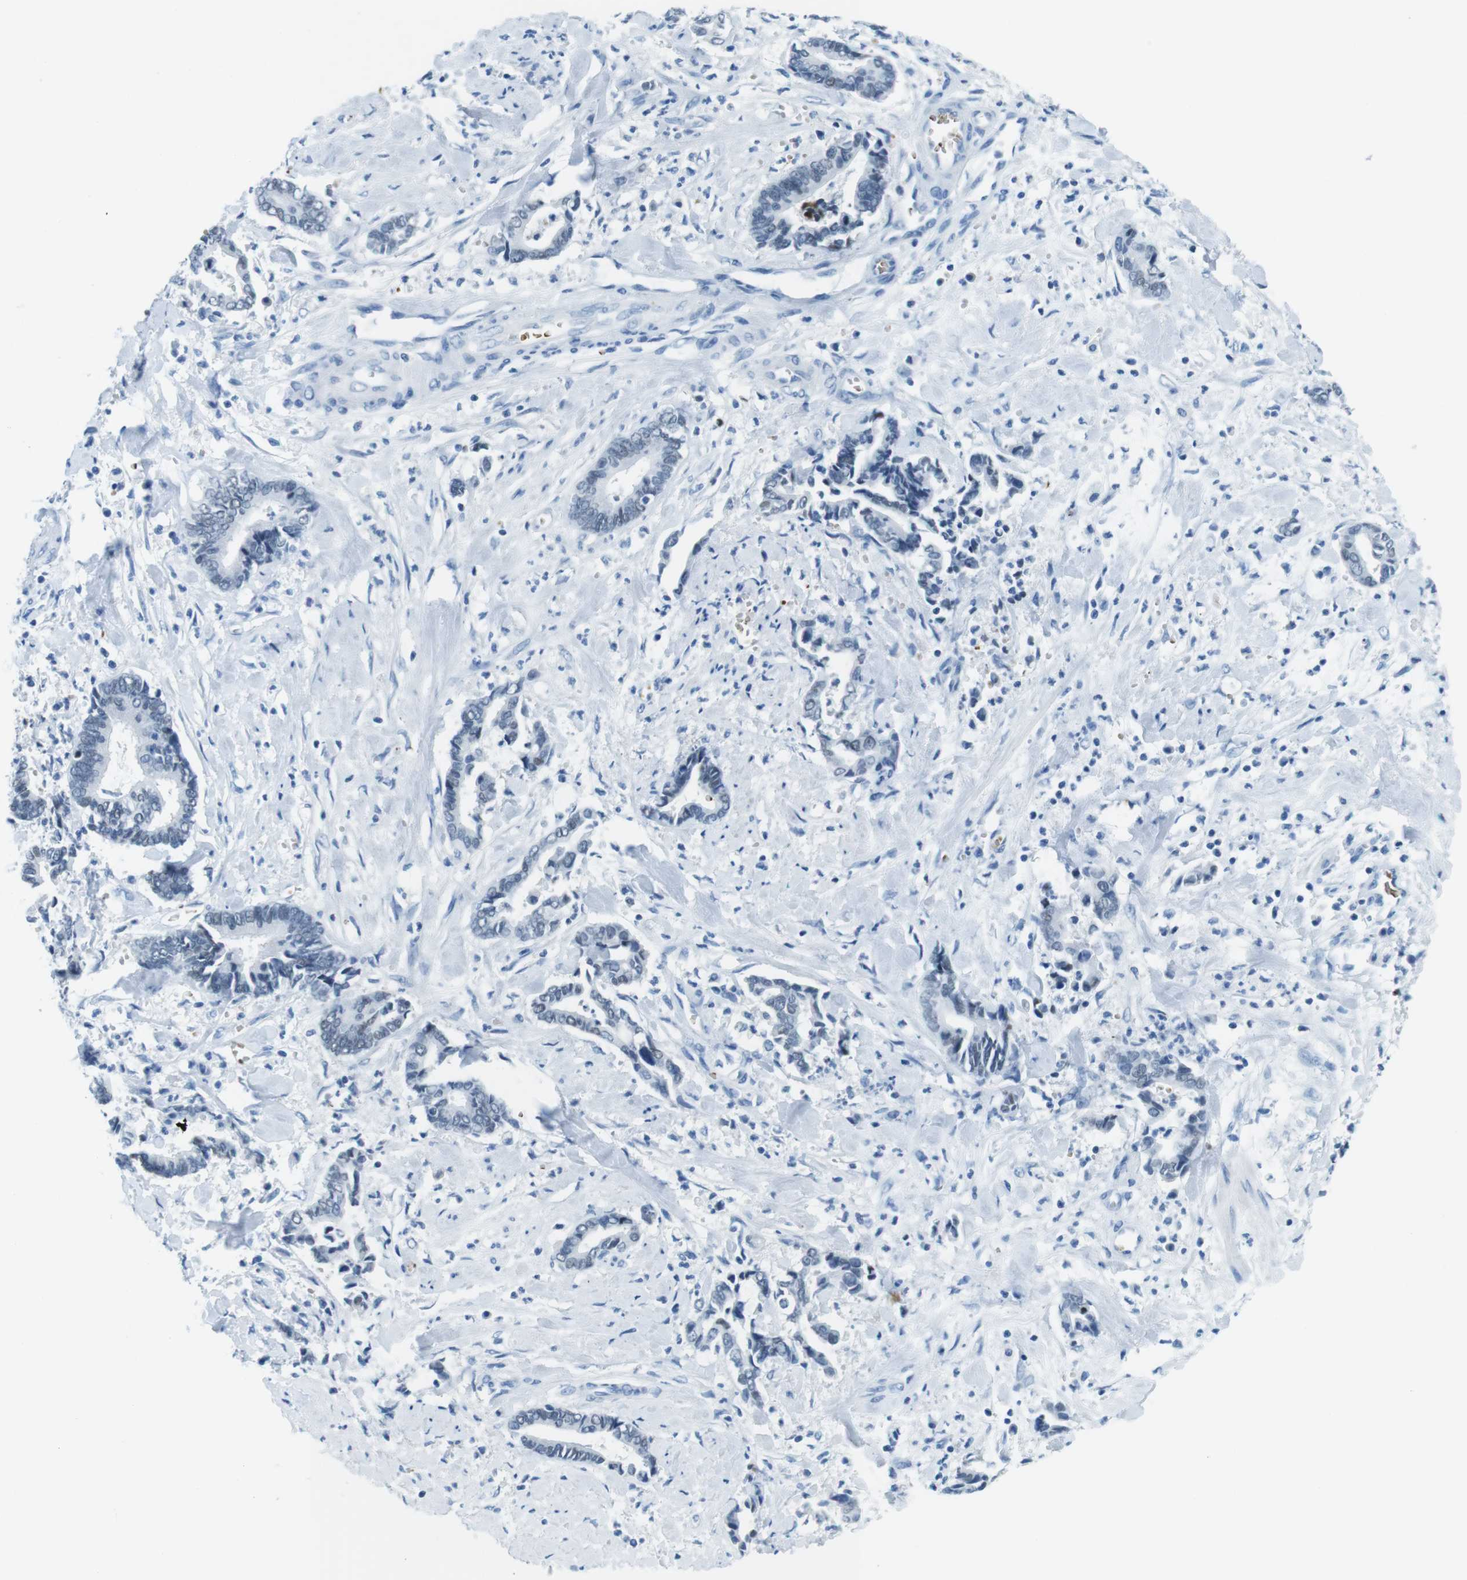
{"staining": {"intensity": "weak", "quantity": "25%-75%", "location": "nuclear"}, "tissue": "cervical cancer", "cell_type": "Tumor cells", "image_type": "cancer", "snomed": [{"axis": "morphology", "description": "Adenocarcinoma, NOS"}, {"axis": "topography", "description": "Cervix"}], "caption": "Tumor cells show low levels of weak nuclear expression in about 25%-75% of cells in cervical cancer.", "gene": "TFAP2C", "patient": {"sex": "female", "age": 44}}